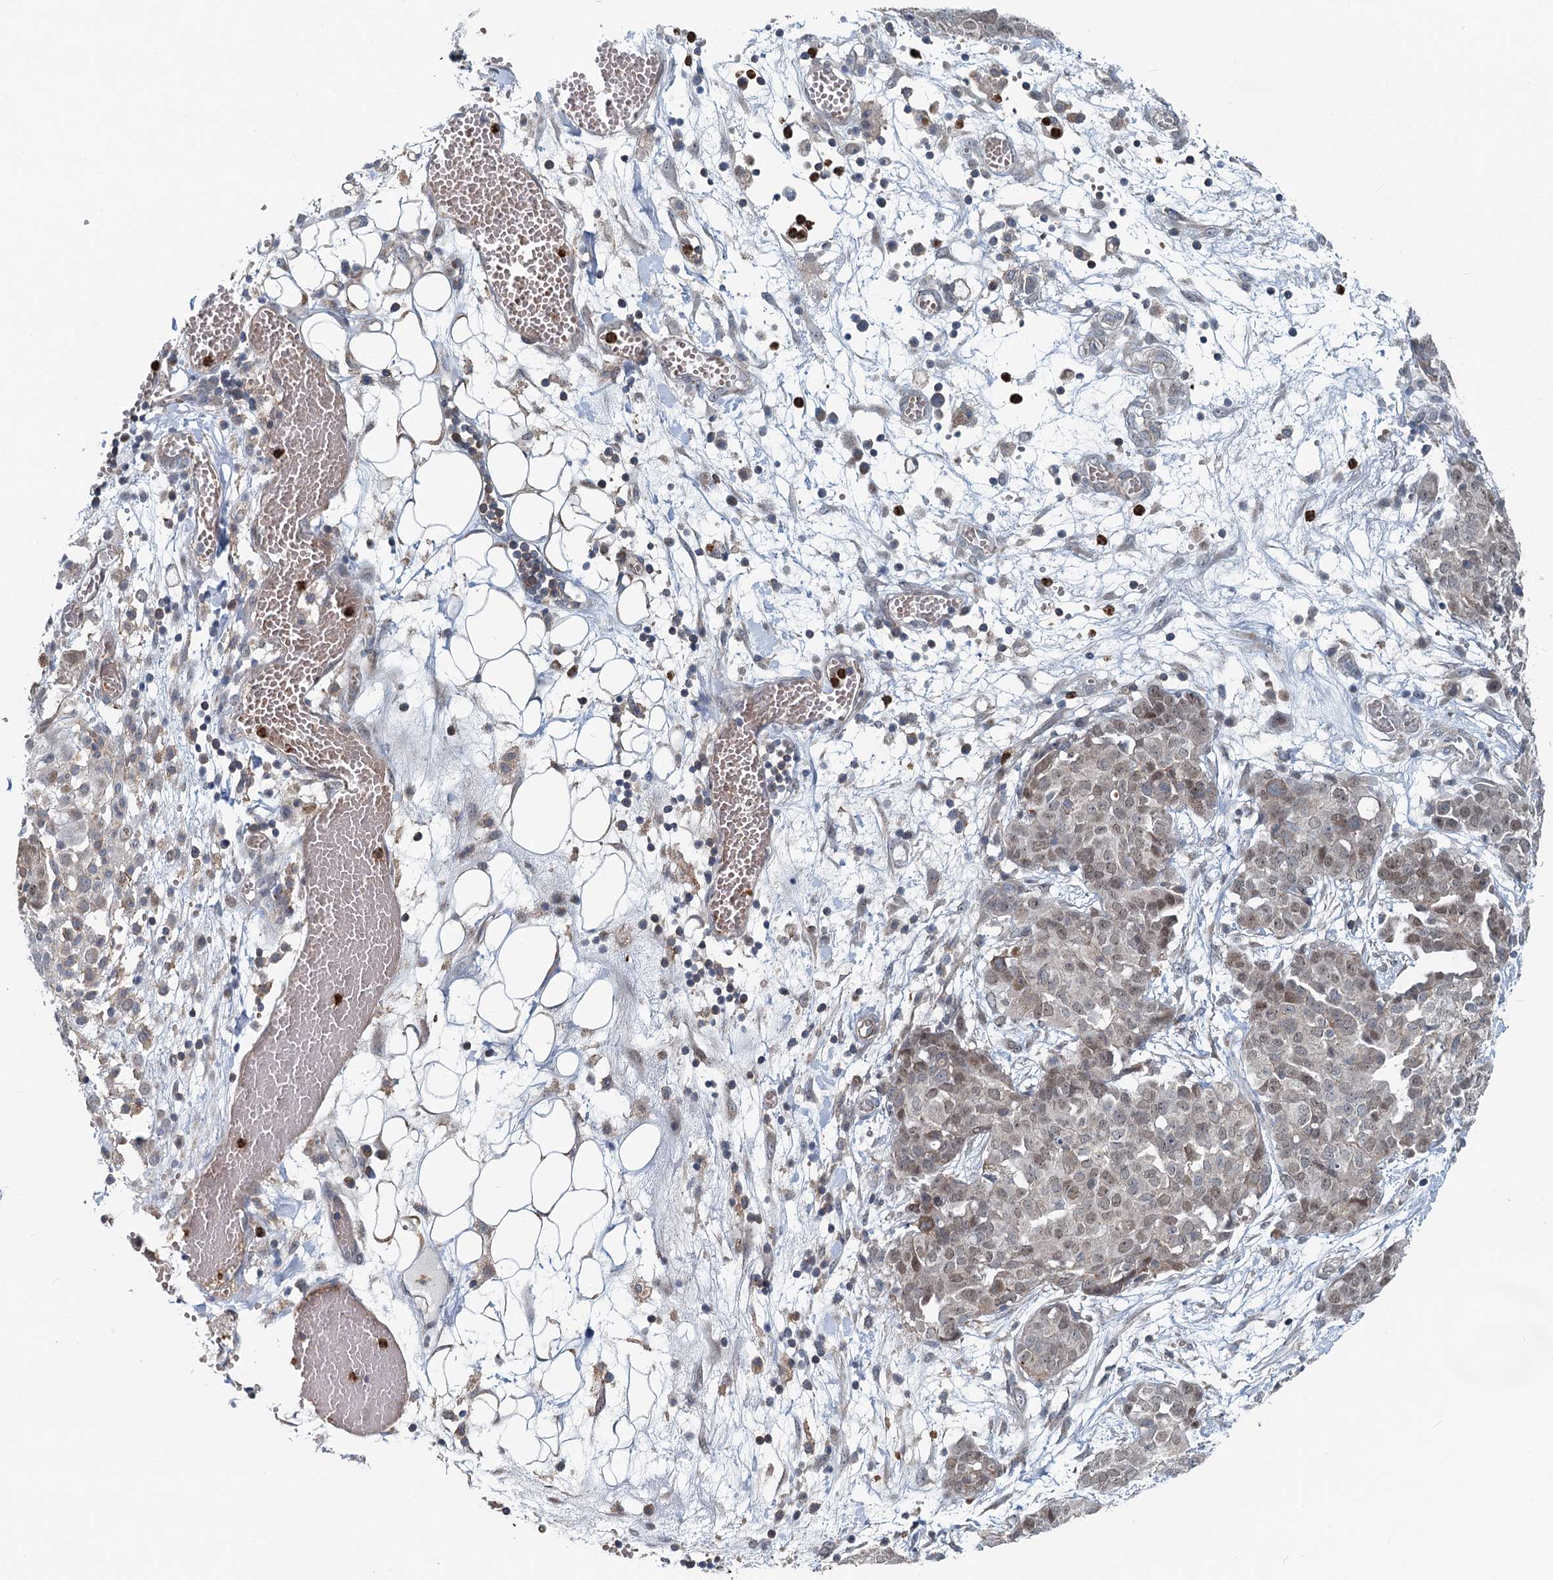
{"staining": {"intensity": "moderate", "quantity": "<25%", "location": "nuclear"}, "tissue": "ovarian cancer", "cell_type": "Tumor cells", "image_type": "cancer", "snomed": [{"axis": "morphology", "description": "Cystadenocarcinoma, serous, NOS"}, {"axis": "topography", "description": "Soft tissue"}, {"axis": "topography", "description": "Ovary"}], "caption": "This is an image of IHC staining of ovarian cancer, which shows moderate staining in the nuclear of tumor cells.", "gene": "ADCY2", "patient": {"sex": "female", "age": 57}}